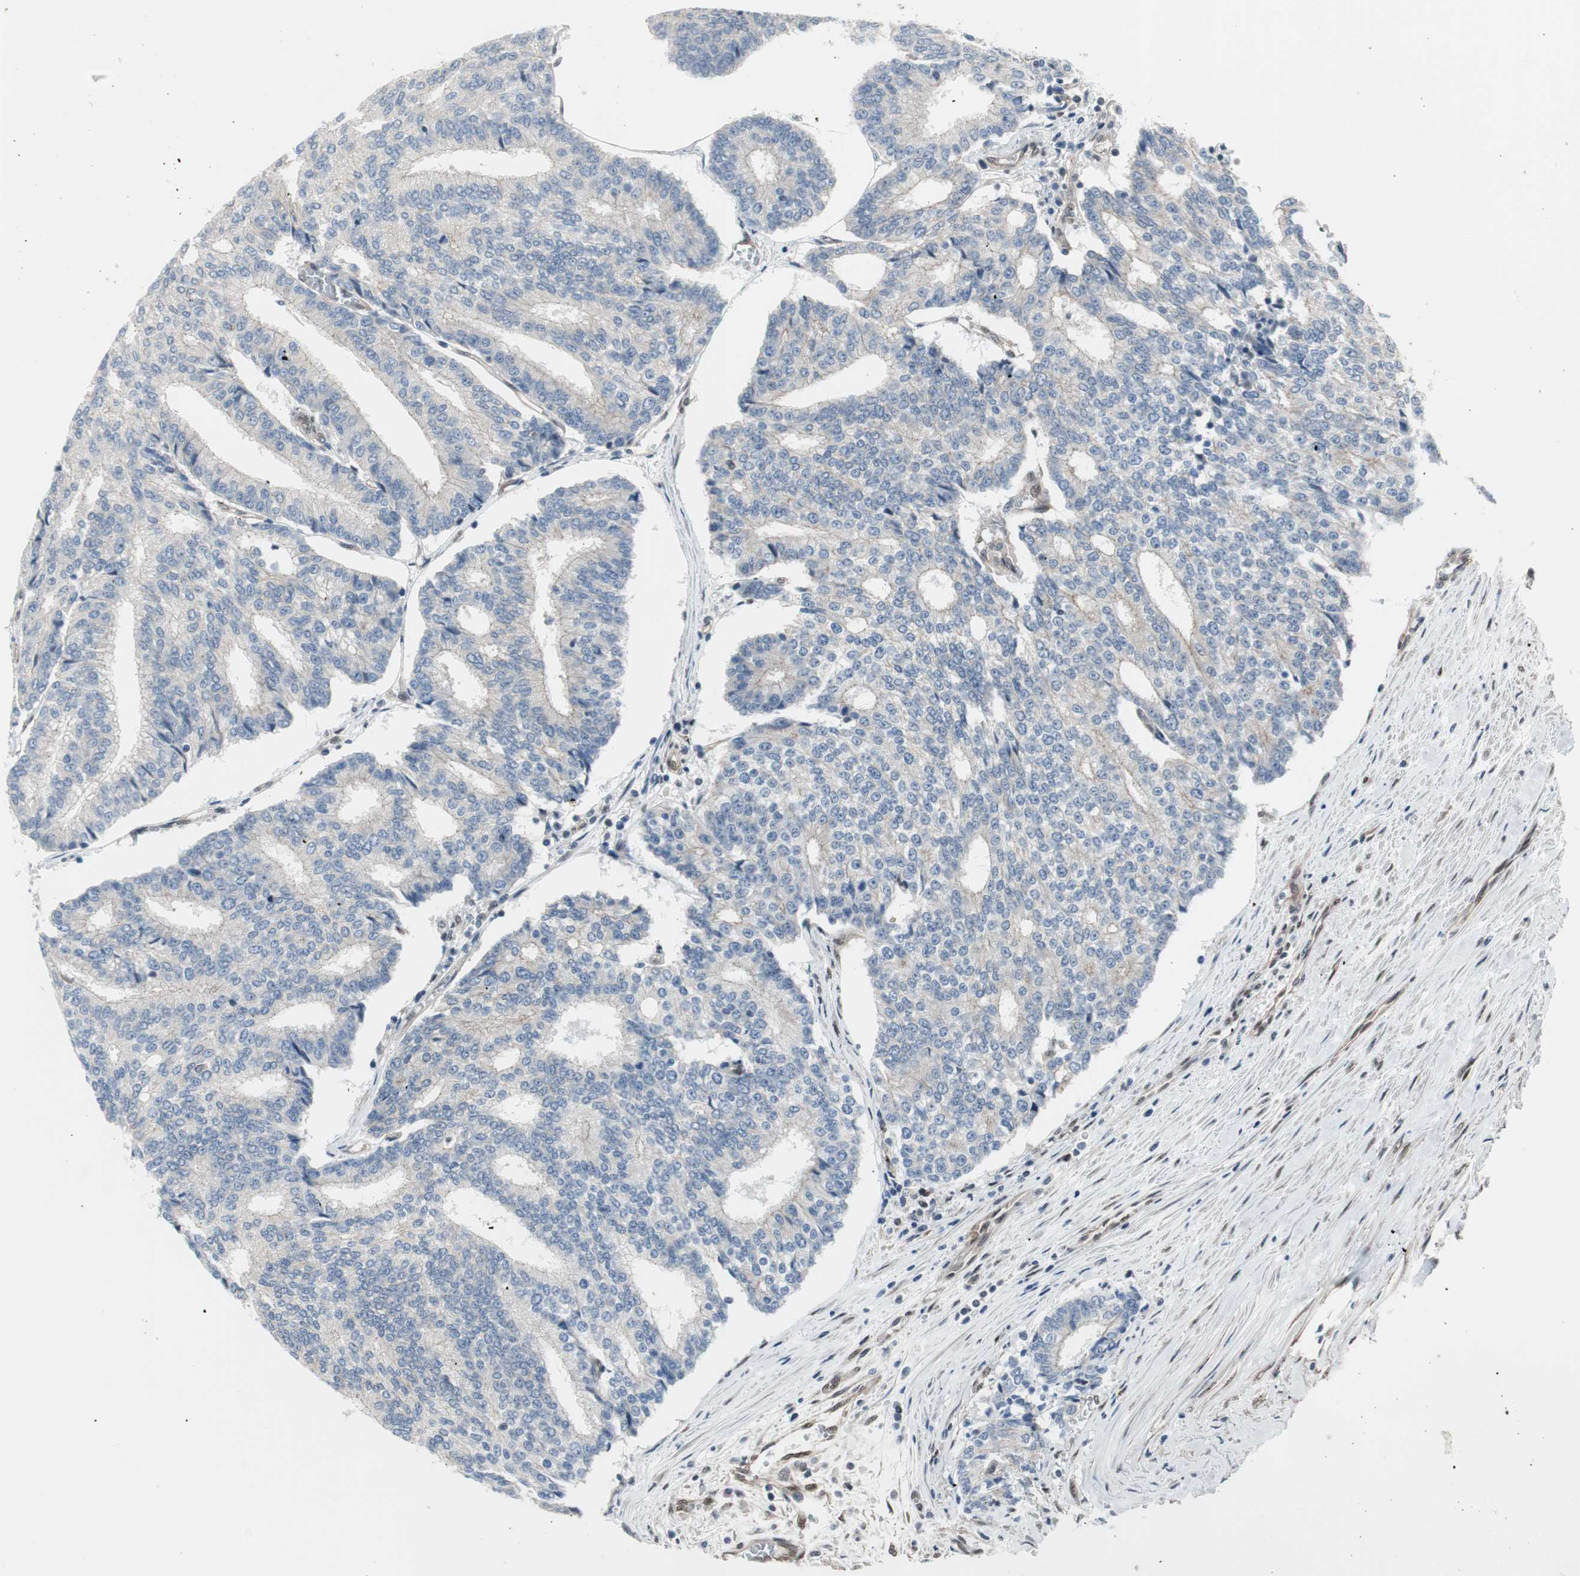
{"staining": {"intensity": "negative", "quantity": "none", "location": "none"}, "tissue": "prostate cancer", "cell_type": "Tumor cells", "image_type": "cancer", "snomed": [{"axis": "morphology", "description": "Adenocarcinoma, High grade"}, {"axis": "topography", "description": "Prostate"}], "caption": "Immunohistochemistry histopathology image of neoplastic tissue: human prostate cancer stained with DAB displays no significant protein staining in tumor cells.", "gene": "PML", "patient": {"sex": "male", "age": 55}}